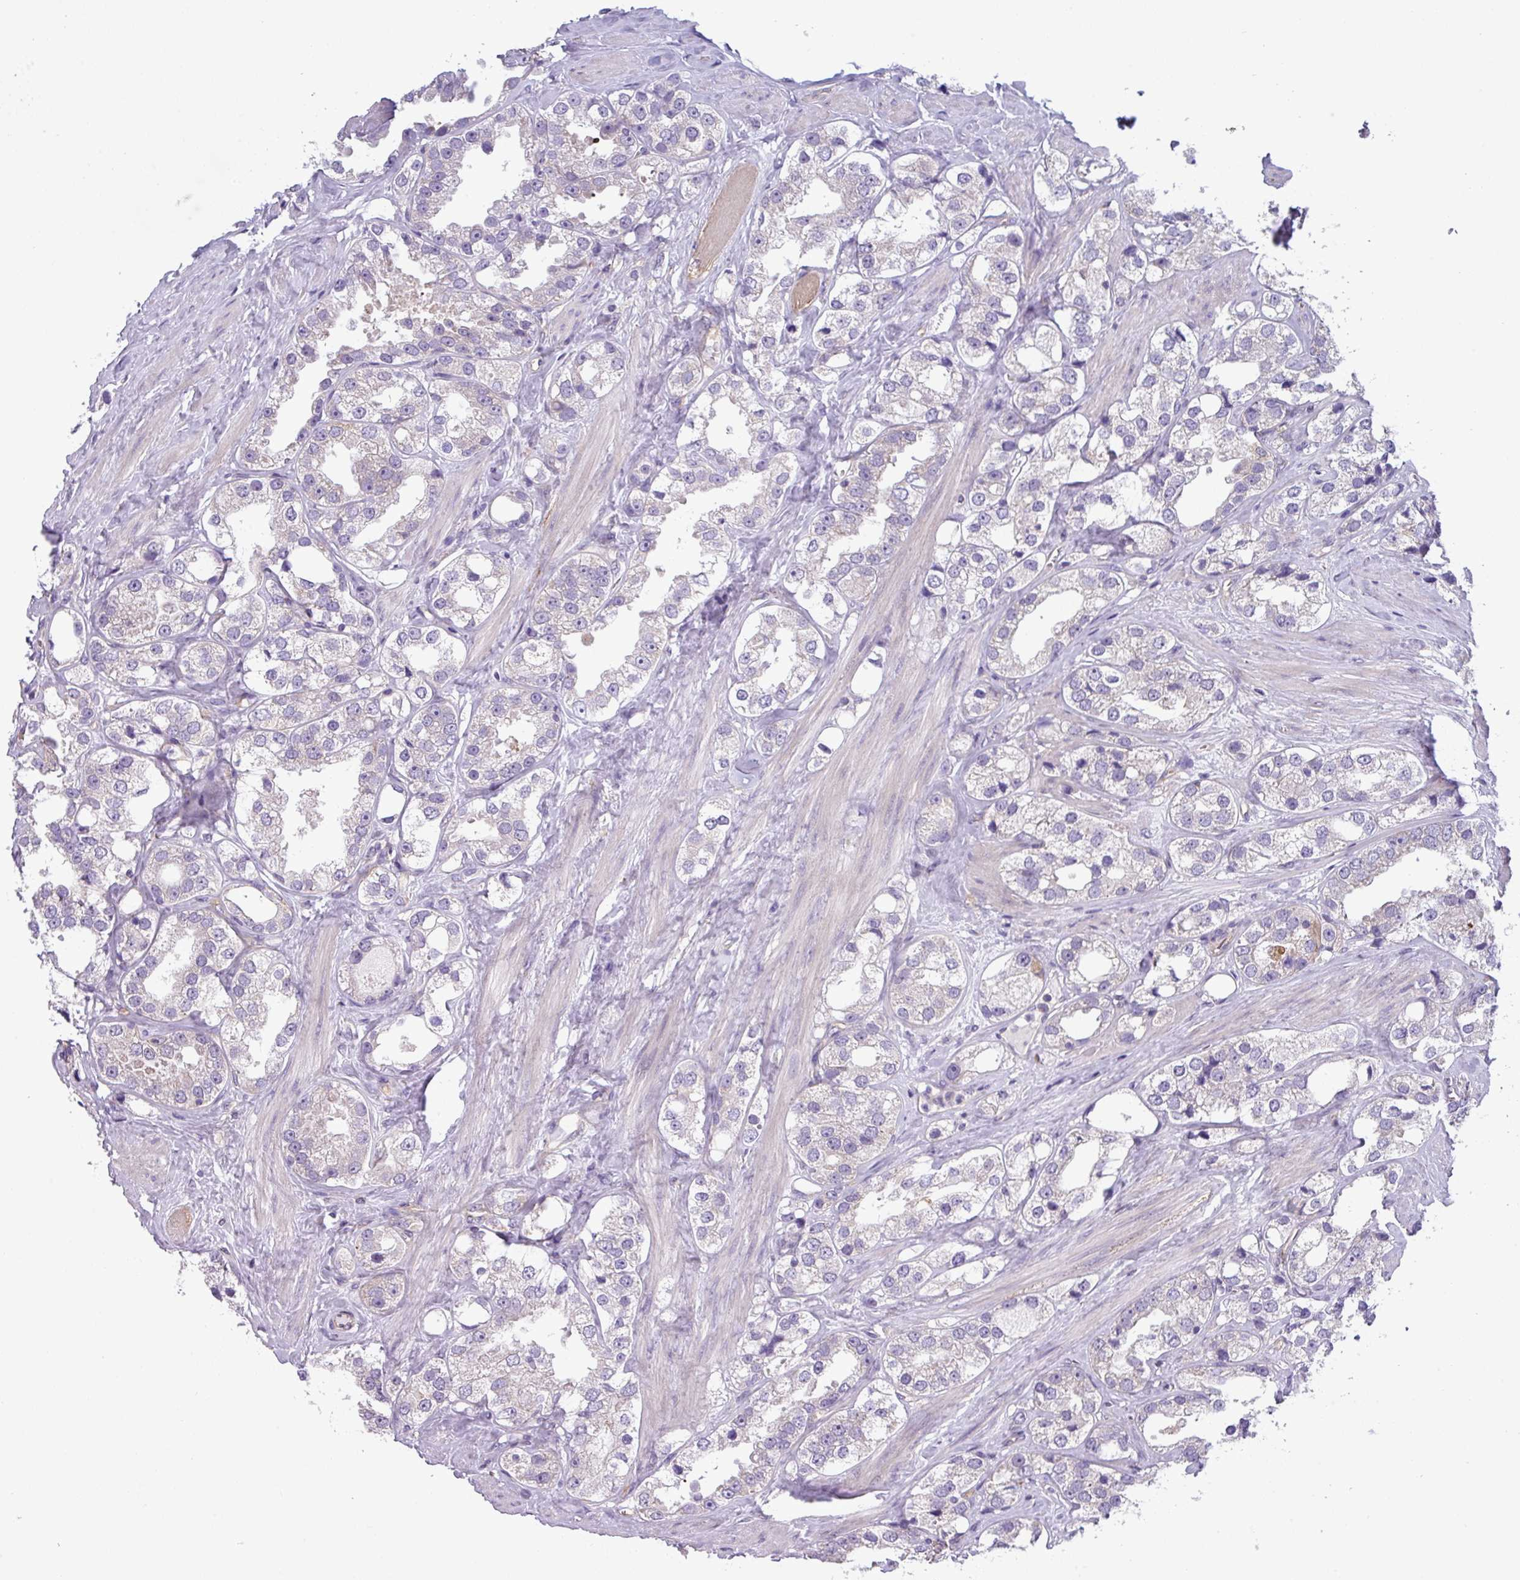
{"staining": {"intensity": "negative", "quantity": "none", "location": "none"}, "tissue": "prostate cancer", "cell_type": "Tumor cells", "image_type": "cancer", "snomed": [{"axis": "morphology", "description": "Adenocarcinoma, NOS"}, {"axis": "topography", "description": "Prostate"}], "caption": "Prostate cancer (adenocarcinoma) stained for a protein using immunohistochemistry (IHC) demonstrates no positivity tumor cells.", "gene": "SLC23A2", "patient": {"sex": "male", "age": 79}}